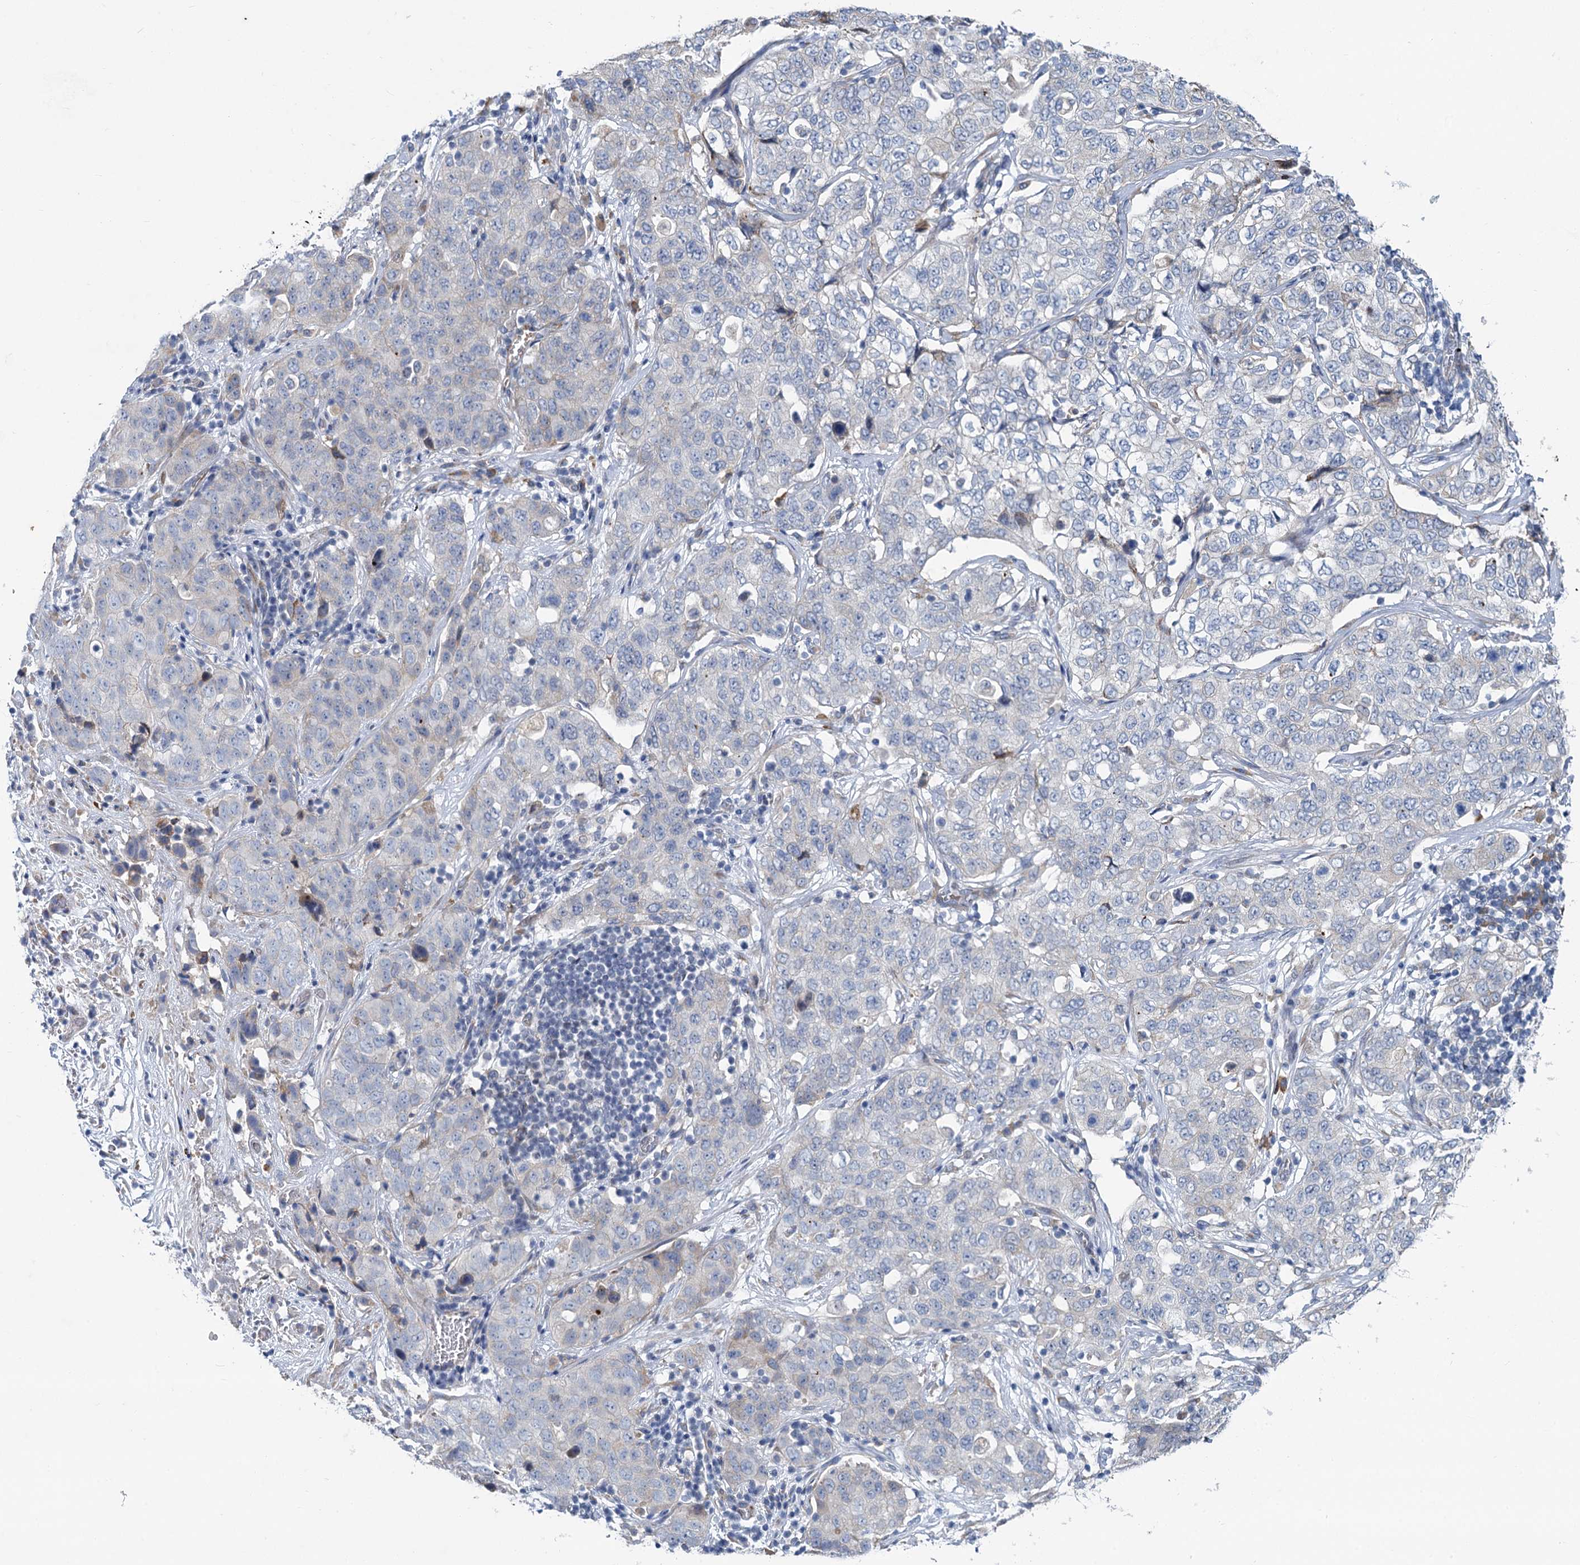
{"staining": {"intensity": "negative", "quantity": "none", "location": "none"}, "tissue": "stomach cancer", "cell_type": "Tumor cells", "image_type": "cancer", "snomed": [{"axis": "morphology", "description": "Normal tissue, NOS"}, {"axis": "morphology", "description": "Adenocarcinoma, NOS"}, {"axis": "topography", "description": "Lymph node"}, {"axis": "topography", "description": "Stomach"}], "caption": "Tumor cells show no significant expression in stomach cancer. Nuclei are stained in blue.", "gene": "PRSS35", "patient": {"sex": "male", "age": 48}}